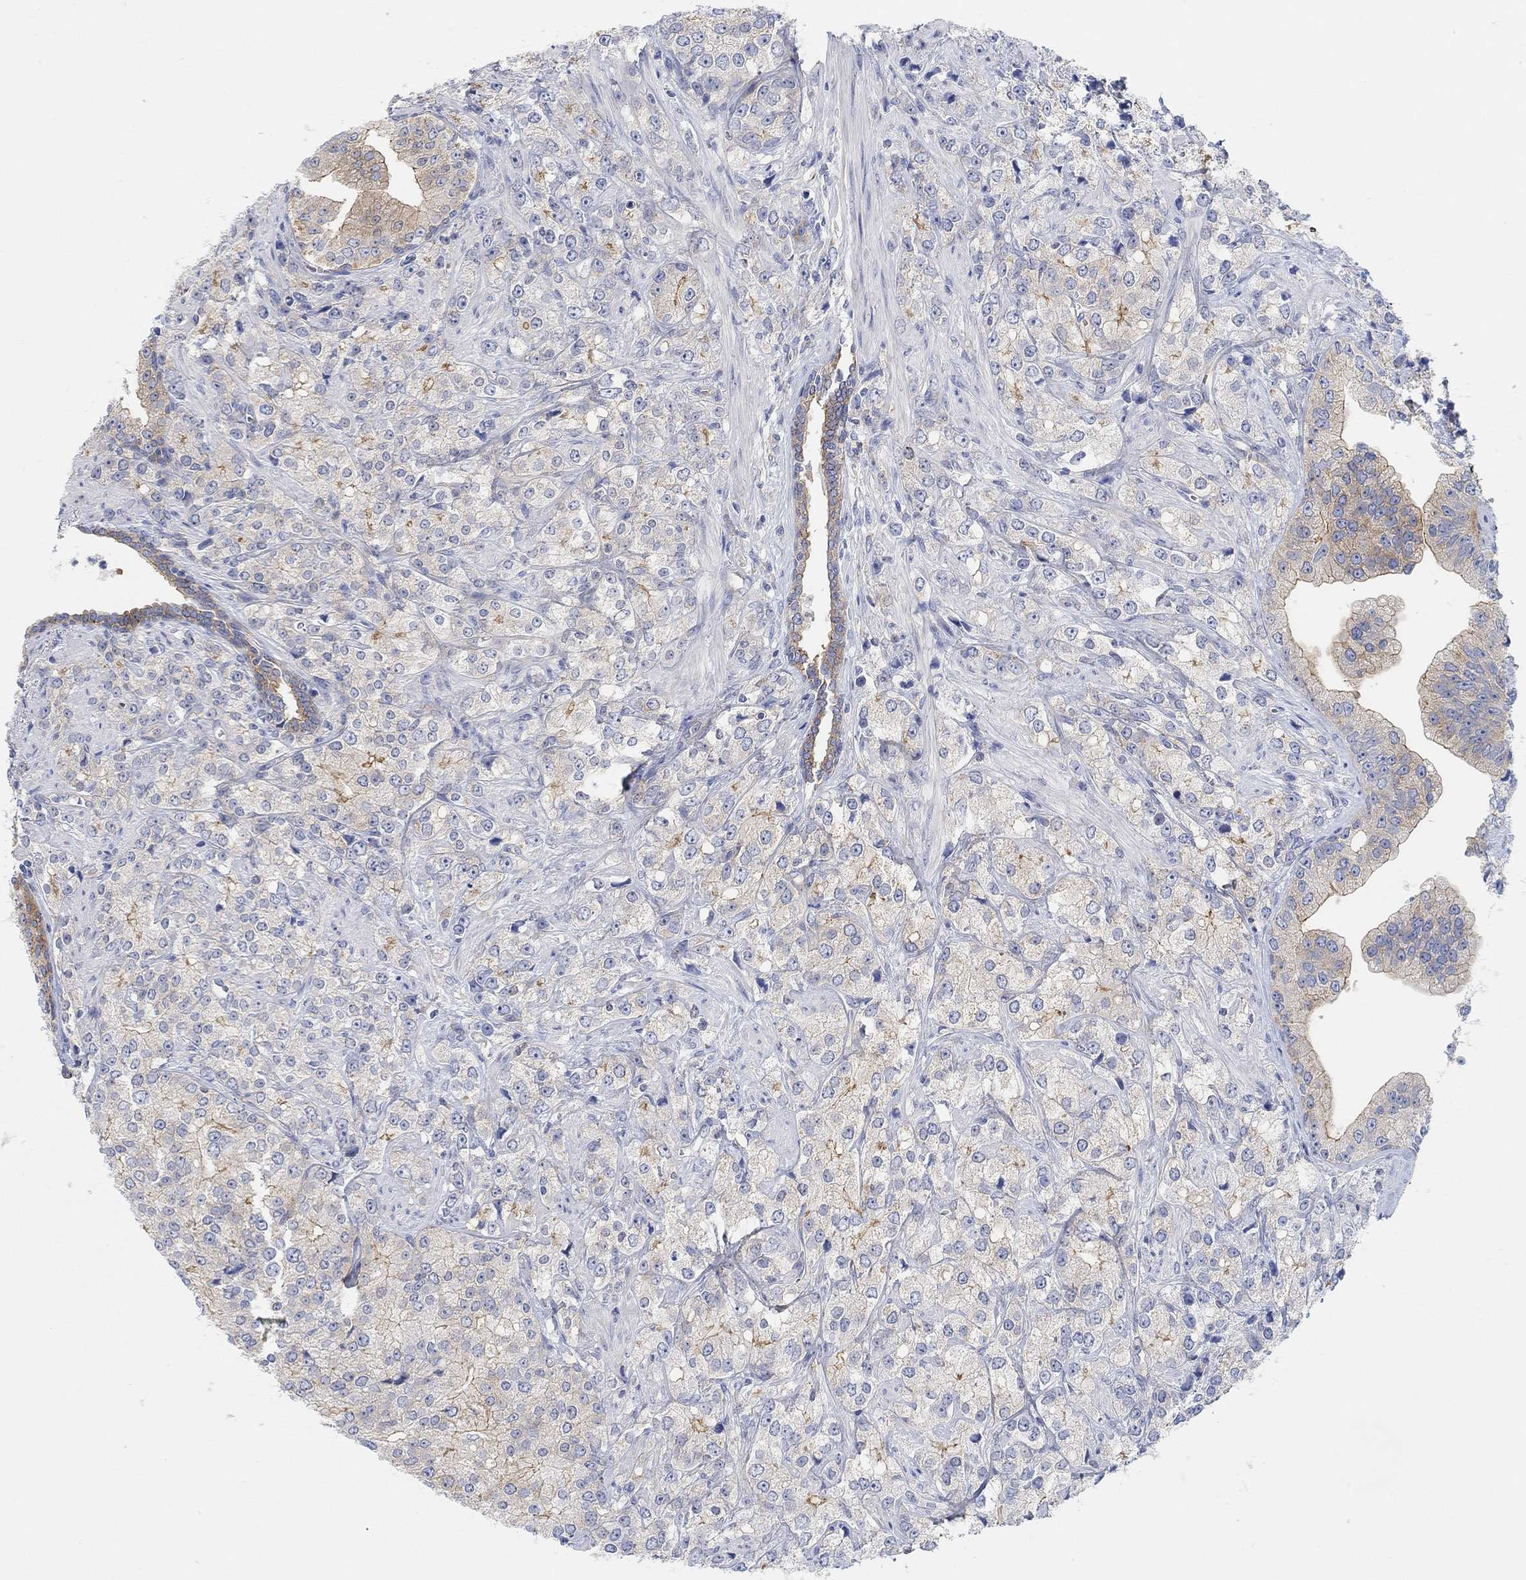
{"staining": {"intensity": "moderate", "quantity": "<25%", "location": "cytoplasmic/membranous"}, "tissue": "prostate cancer", "cell_type": "Tumor cells", "image_type": "cancer", "snomed": [{"axis": "morphology", "description": "Adenocarcinoma, NOS"}, {"axis": "topography", "description": "Prostate and seminal vesicle, NOS"}, {"axis": "topography", "description": "Prostate"}], "caption": "Human adenocarcinoma (prostate) stained with a protein marker exhibits moderate staining in tumor cells.", "gene": "RGS1", "patient": {"sex": "male", "age": 68}}